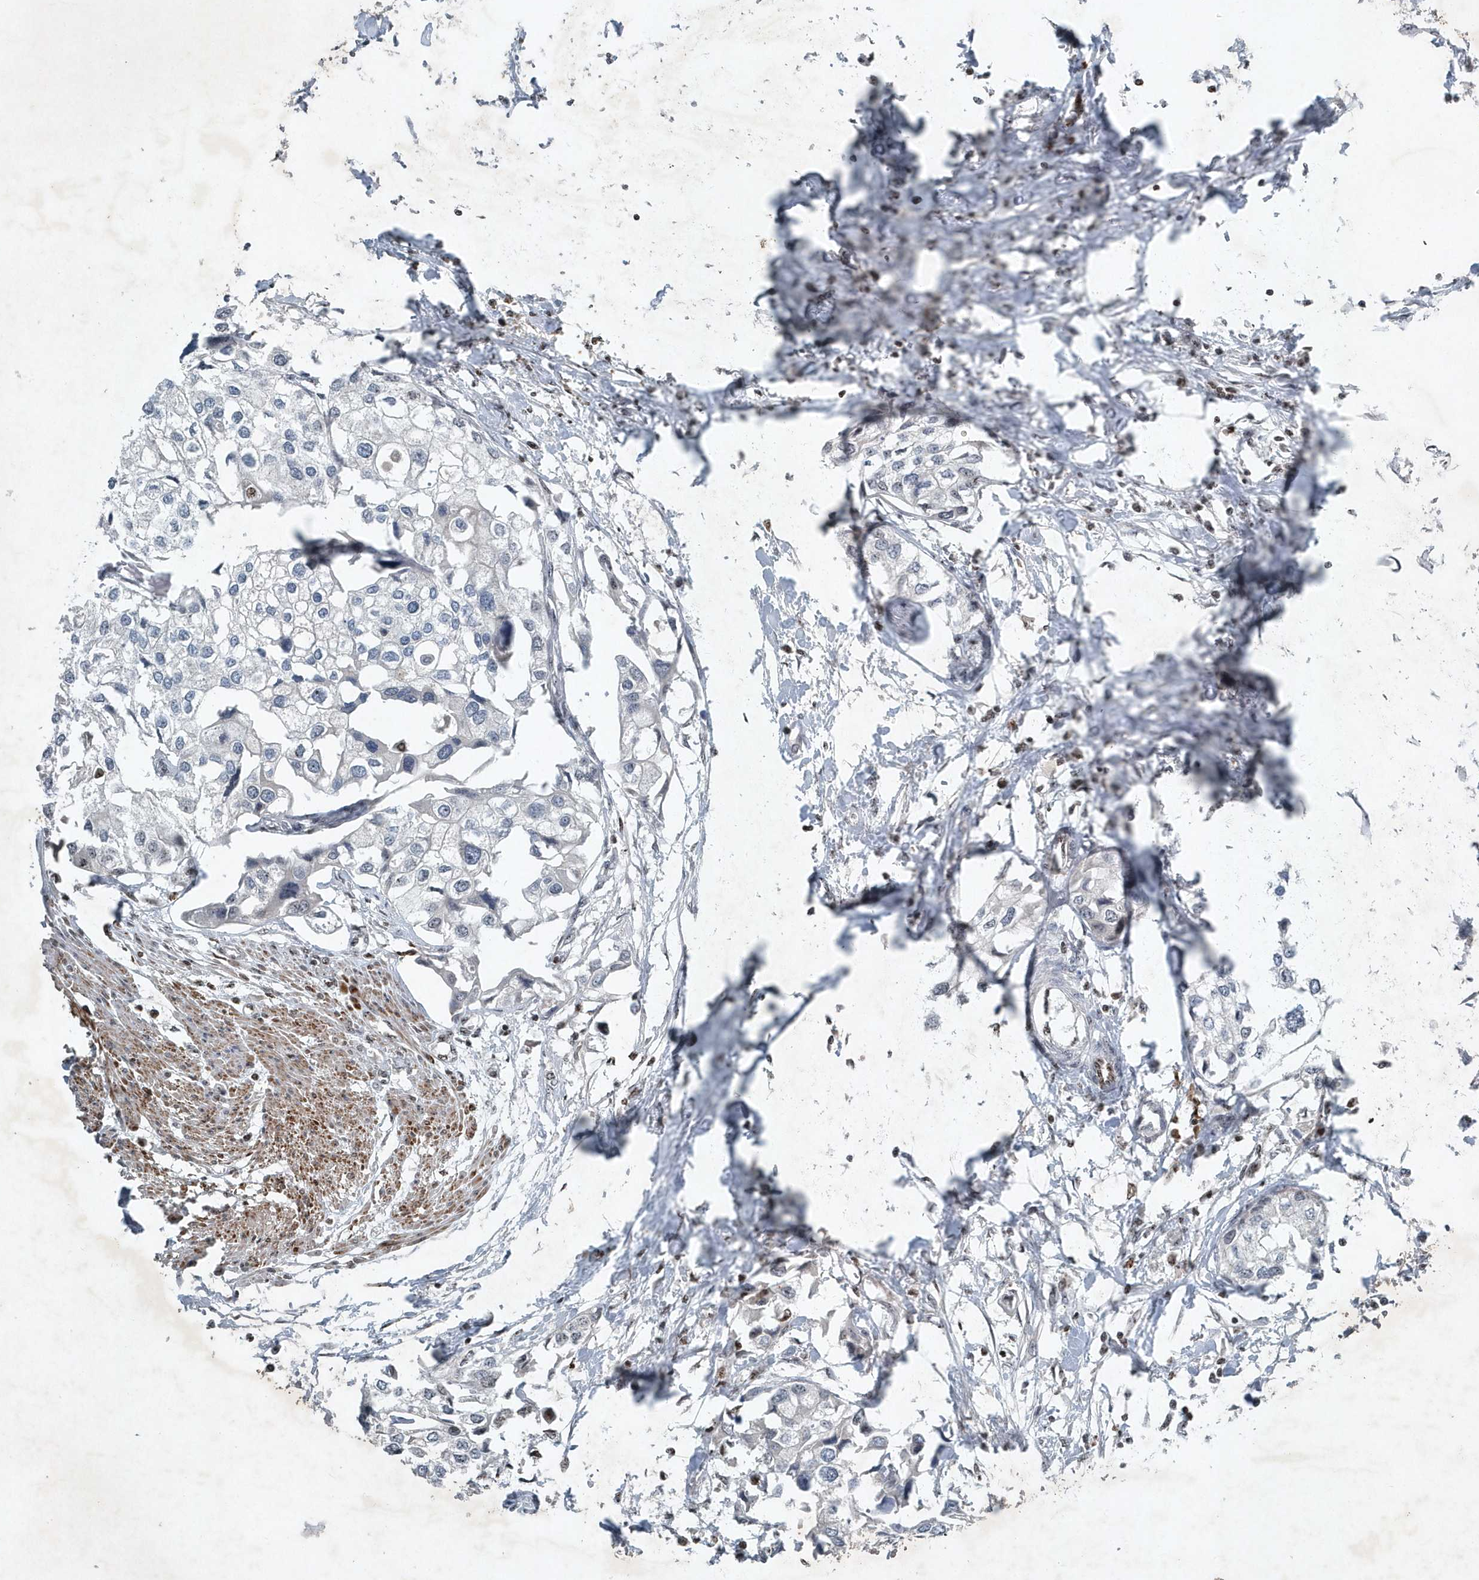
{"staining": {"intensity": "negative", "quantity": "none", "location": "none"}, "tissue": "urothelial cancer", "cell_type": "Tumor cells", "image_type": "cancer", "snomed": [{"axis": "morphology", "description": "Urothelial carcinoma, High grade"}, {"axis": "topography", "description": "Urinary bladder"}], "caption": "Immunohistochemistry photomicrograph of human urothelial cancer stained for a protein (brown), which exhibits no staining in tumor cells.", "gene": "QTRT2", "patient": {"sex": "male", "age": 64}}